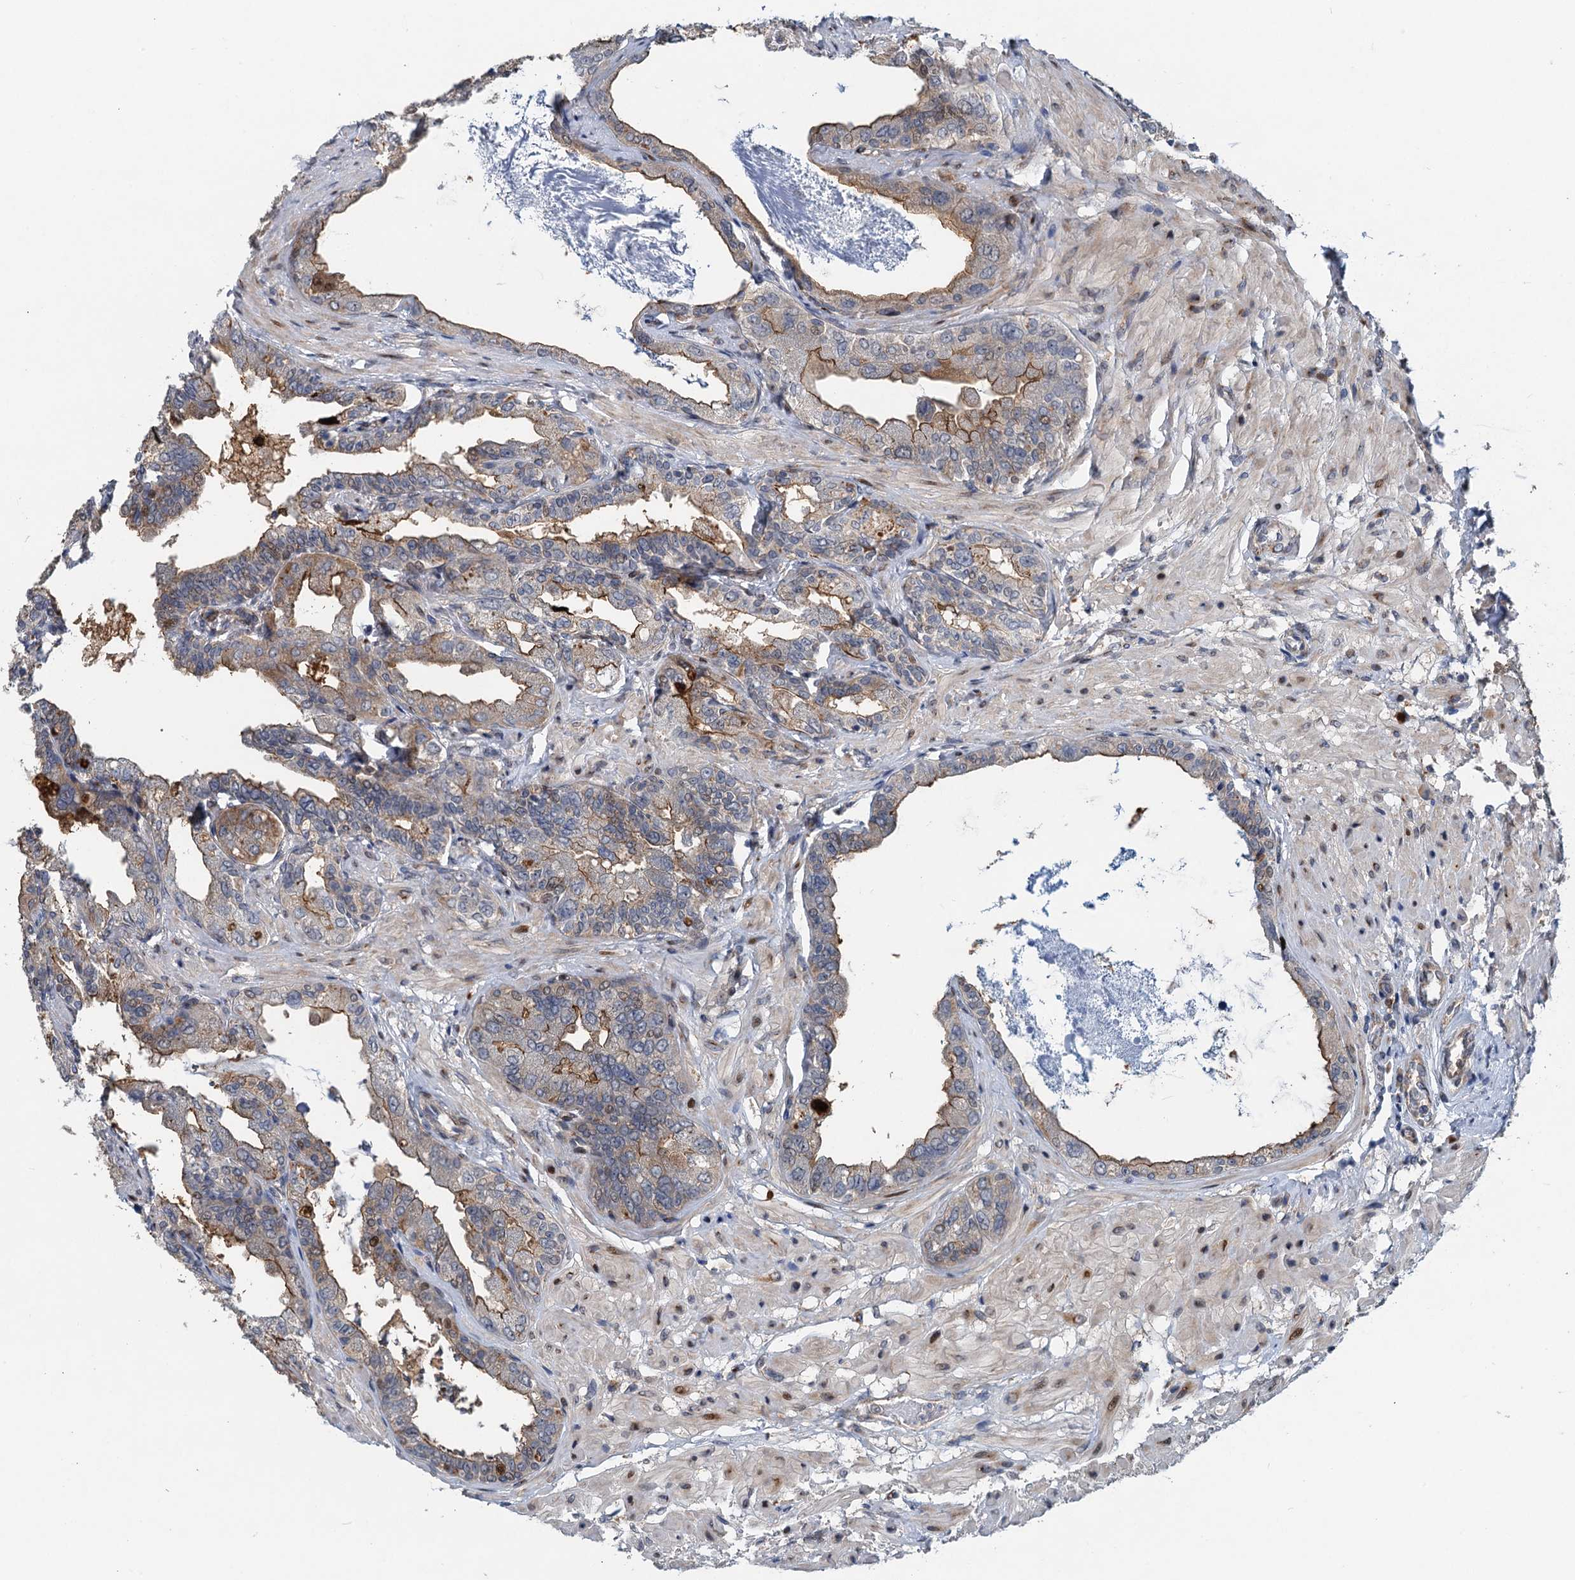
{"staining": {"intensity": "moderate", "quantity": "25%-75%", "location": "cytoplasmic/membranous"}, "tissue": "seminal vesicle", "cell_type": "Glandular cells", "image_type": "normal", "snomed": [{"axis": "morphology", "description": "Normal tissue, NOS"}, {"axis": "topography", "description": "Seminal veicle"}], "caption": "This is an image of immunohistochemistry (IHC) staining of benign seminal vesicle, which shows moderate expression in the cytoplasmic/membranous of glandular cells.", "gene": "NBEA", "patient": {"sex": "male", "age": 63}}